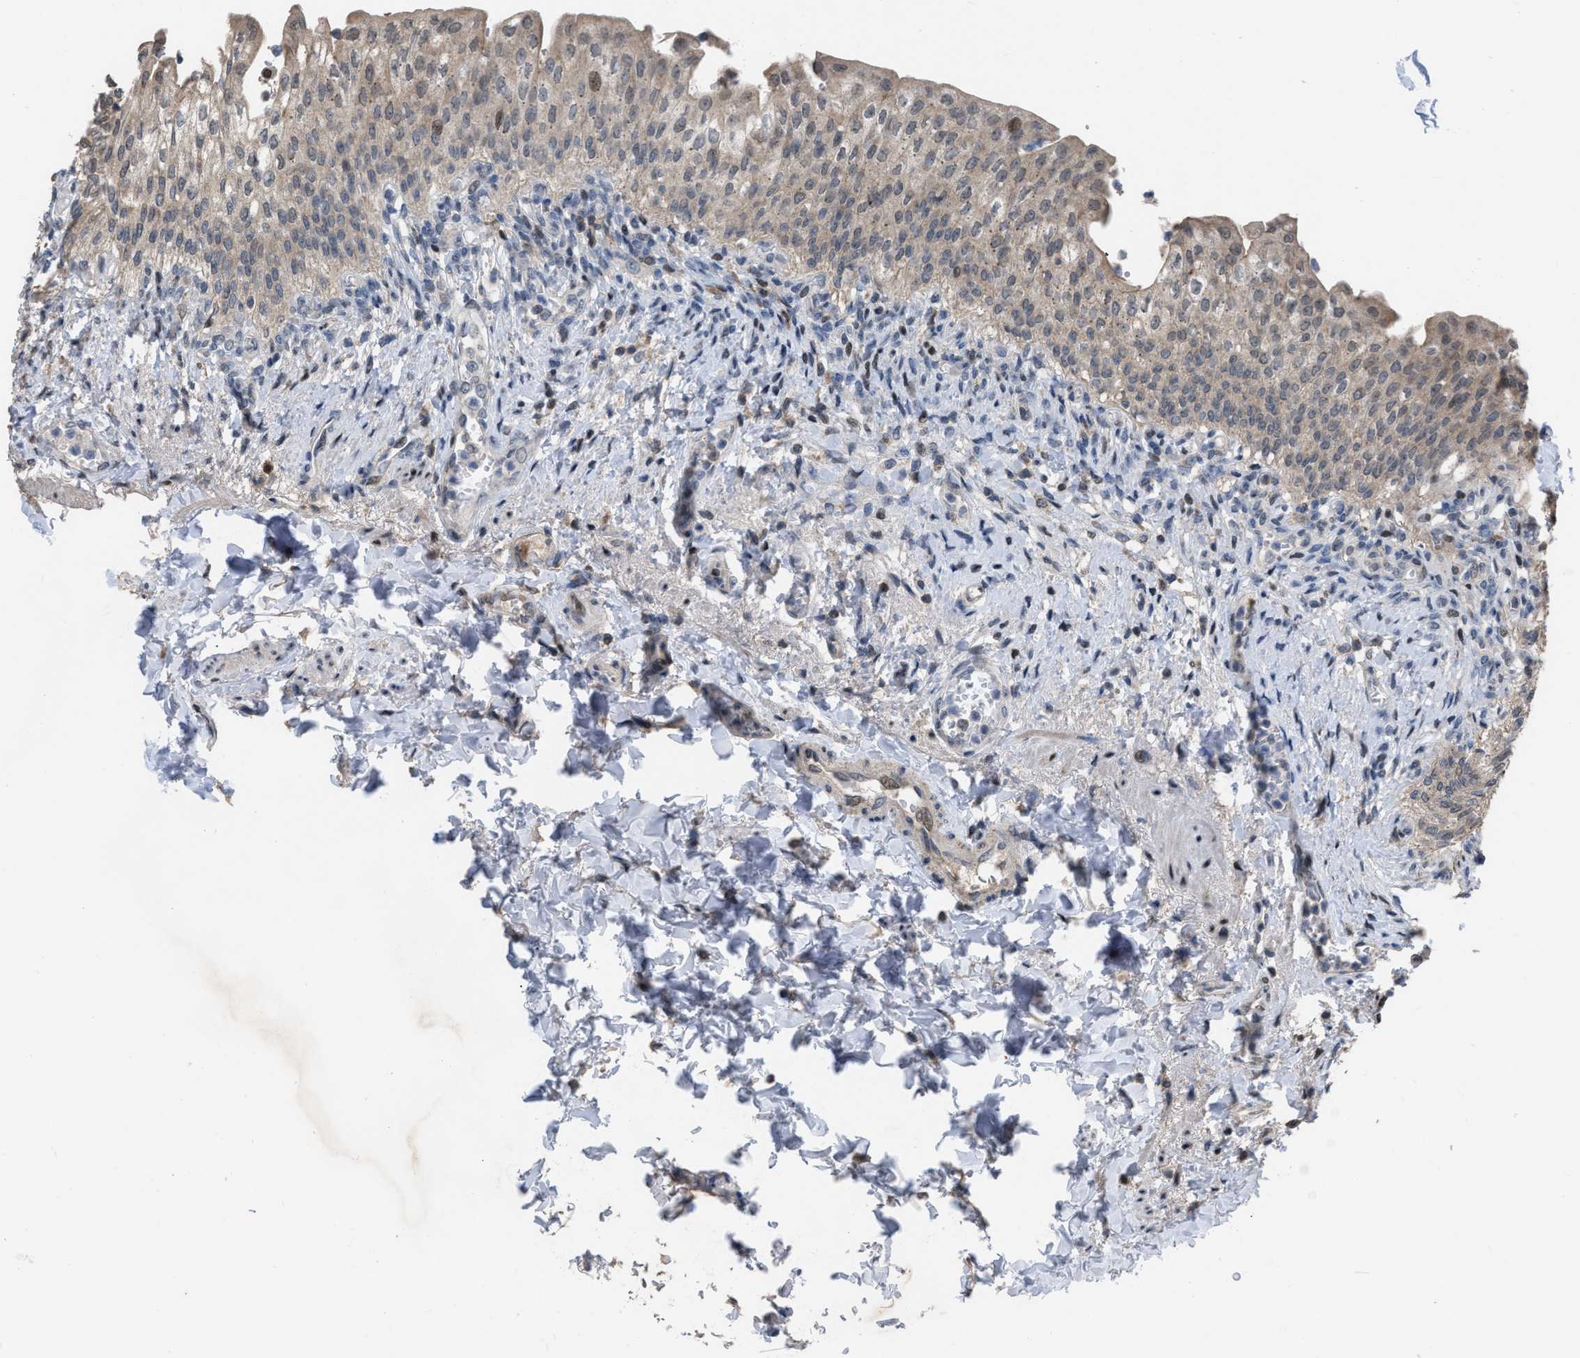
{"staining": {"intensity": "weak", "quantity": ">75%", "location": "cytoplasmic/membranous,nuclear"}, "tissue": "urinary bladder", "cell_type": "Urothelial cells", "image_type": "normal", "snomed": [{"axis": "morphology", "description": "Normal tissue, NOS"}, {"axis": "topography", "description": "Urinary bladder"}], "caption": "Unremarkable urinary bladder reveals weak cytoplasmic/membranous,nuclear staining in approximately >75% of urothelial cells, visualized by immunohistochemistry.", "gene": "SETDB1", "patient": {"sex": "female", "age": 60}}